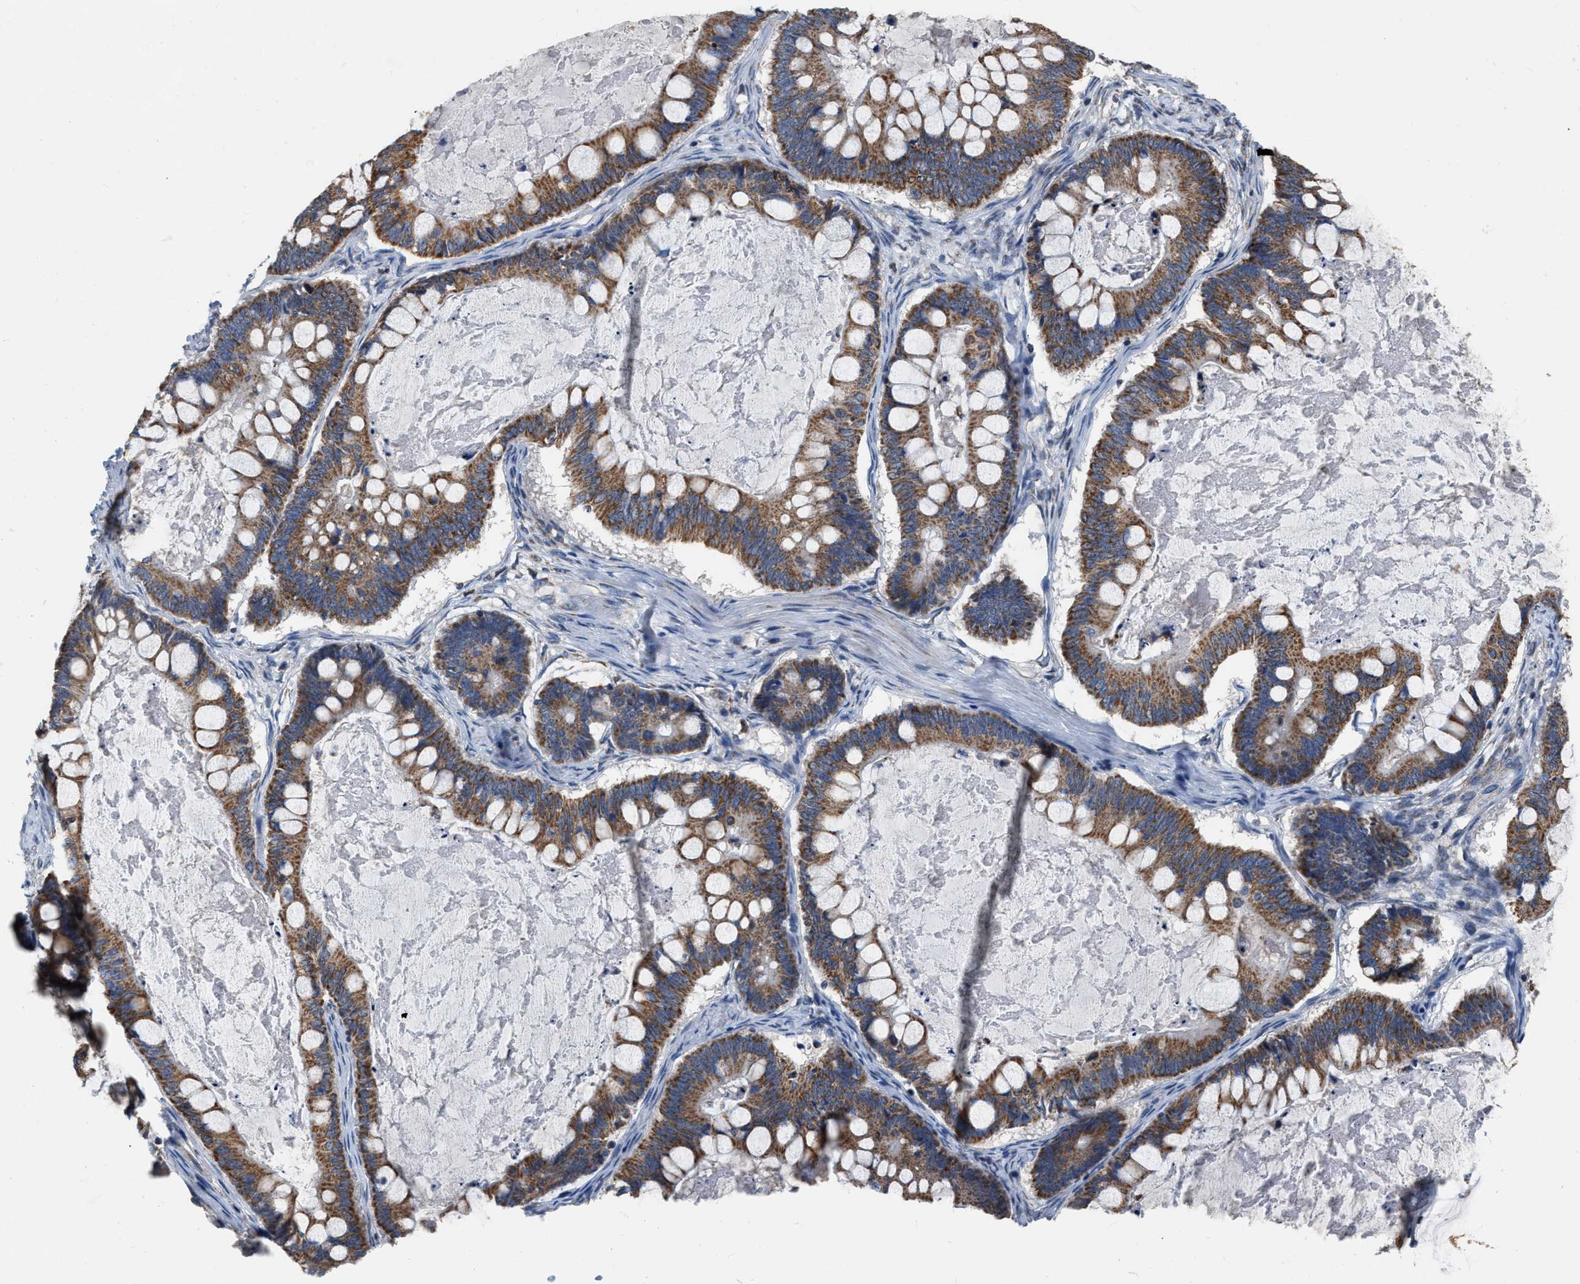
{"staining": {"intensity": "moderate", "quantity": ">75%", "location": "cytoplasmic/membranous"}, "tissue": "ovarian cancer", "cell_type": "Tumor cells", "image_type": "cancer", "snomed": [{"axis": "morphology", "description": "Cystadenocarcinoma, mucinous, NOS"}, {"axis": "topography", "description": "Ovary"}], "caption": "Moderate cytoplasmic/membranous positivity for a protein is identified in approximately >75% of tumor cells of mucinous cystadenocarcinoma (ovarian) using immunohistochemistry (IHC).", "gene": "DDX56", "patient": {"sex": "female", "age": 61}}